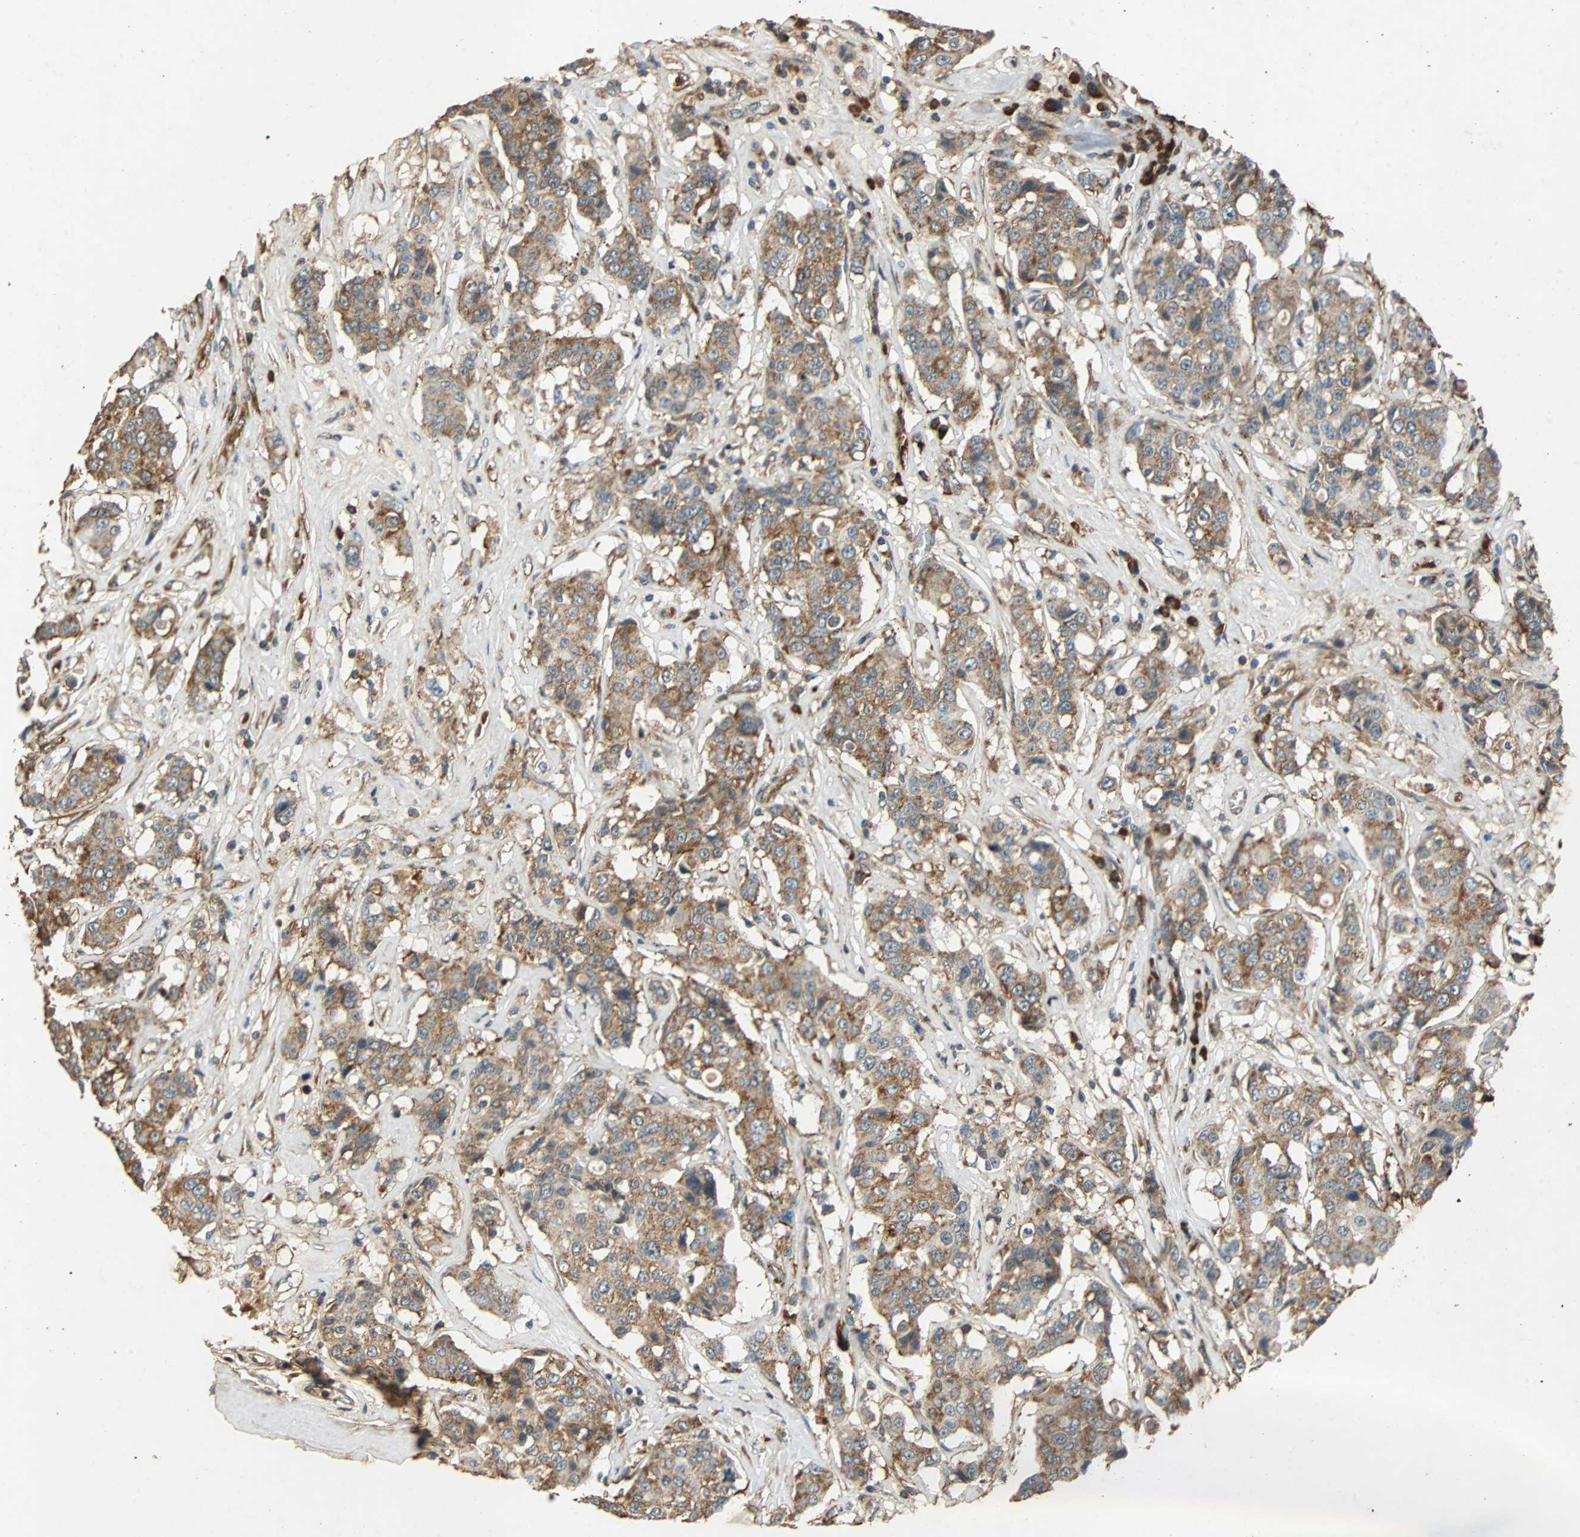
{"staining": {"intensity": "moderate", "quantity": ">75%", "location": "cytoplasmic/membranous"}, "tissue": "breast cancer", "cell_type": "Tumor cells", "image_type": "cancer", "snomed": [{"axis": "morphology", "description": "Duct carcinoma"}, {"axis": "topography", "description": "Breast"}], "caption": "Infiltrating ductal carcinoma (breast) was stained to show a protein in brown. There is medium levels of moderate cytoplasmic/membranous staining in about >75% of tumor cells. (Stains: DAB in brown, nuclei in blue, Microscopy: brightfield microscopy at high magnification).", "gene": "NAA10", "patient": {"sex": "female", "age": 27}}